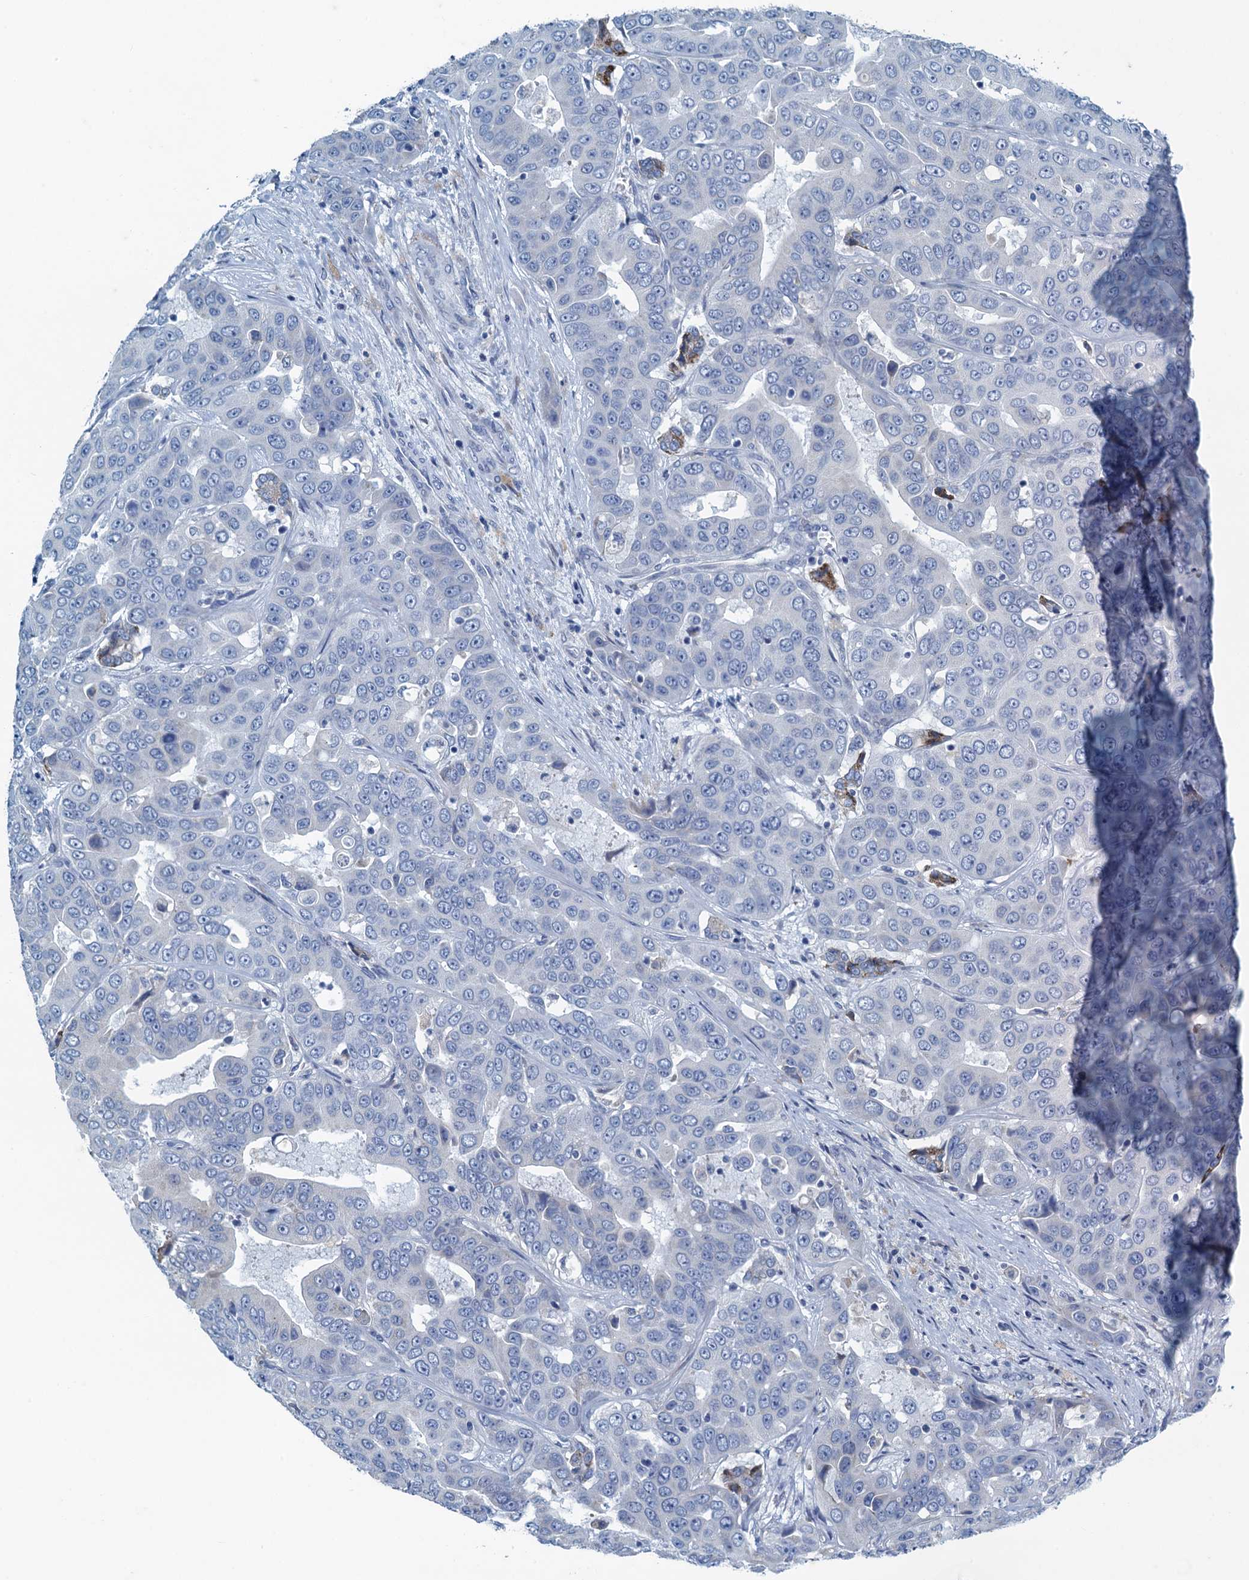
{"staining": {"intensity": "negative", "quantity": "none", "location": "none"}, "tissue": "liver cancer", "cell_type": "Tumor cells", "image_type": "cancer", "snomed": [{"axis": "morphology", "description": "Cholangiocarcinoma"}, {"axis": "topography", "description": "Liver"}], "caption": "Immunohistochemistry micrograph of human liver cancer stained for a protein (brown), which exhibits no expression in tumor cells. (Brightfield microscopy of DAB (3,3'-diaminobenzidine) IHC at high magnification).", "gene": "C10orf88", "patient": {"sex": "female", "age": 52}}